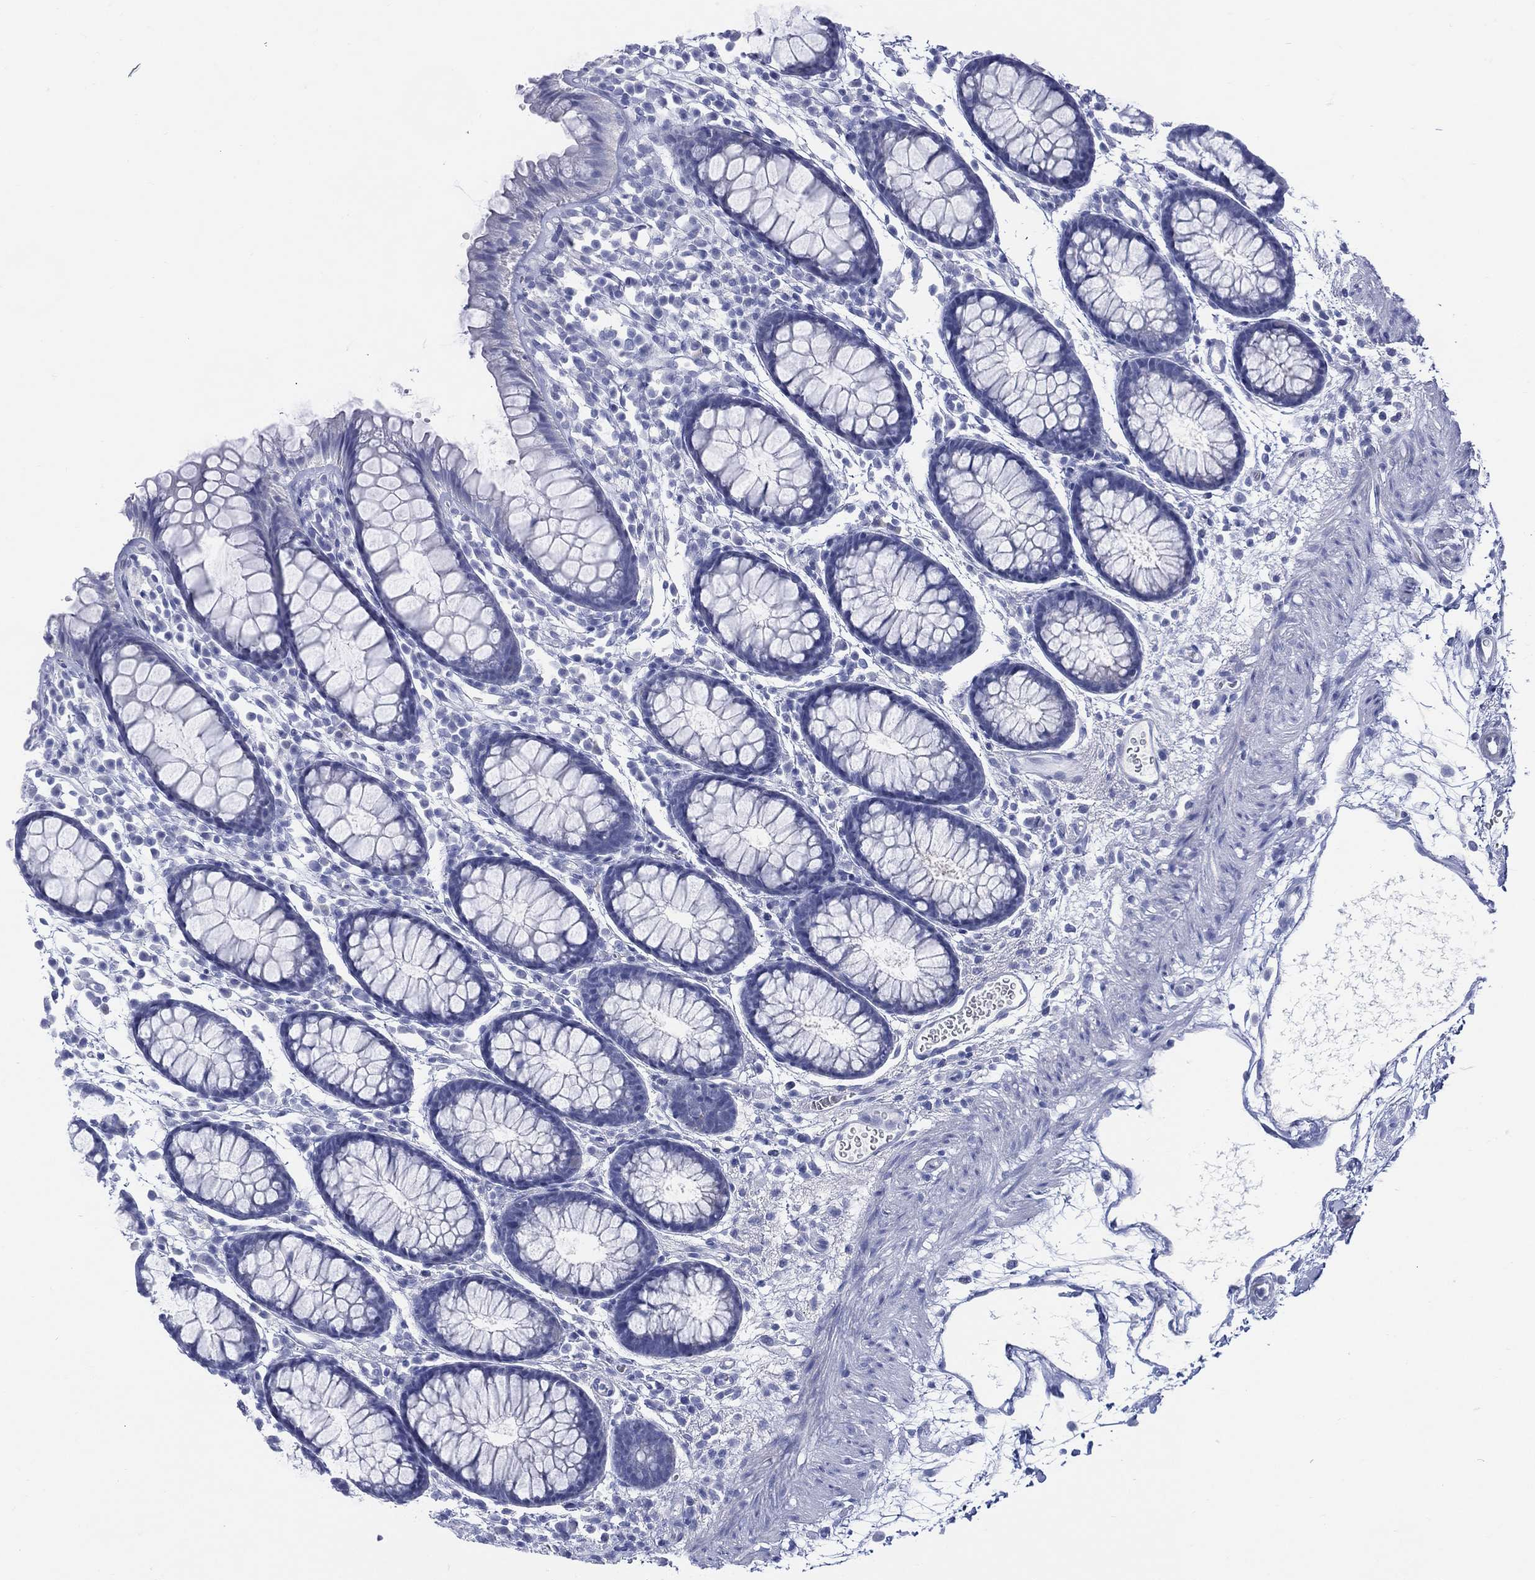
{"staining": {"intensity": "negative", "quantity": "none", "location": "none"}, "tissue": "colon", "cell_type": "Endothelial cells", "image_type": "normal", "snomed": [{"axis": "morphology", "description": "Normal tissue, NOS"}, {"axis": "topography", "description": "Colon"}], "caption": "A histopathology image of colon stained for a protein reveals no brown staining in endothelial cells. (Immunohistochemistry (ihc), brightfield microscopy, high magnification).", "gene": "ENSG00000285953", "patient": {"sex": "male", "age": 76}}